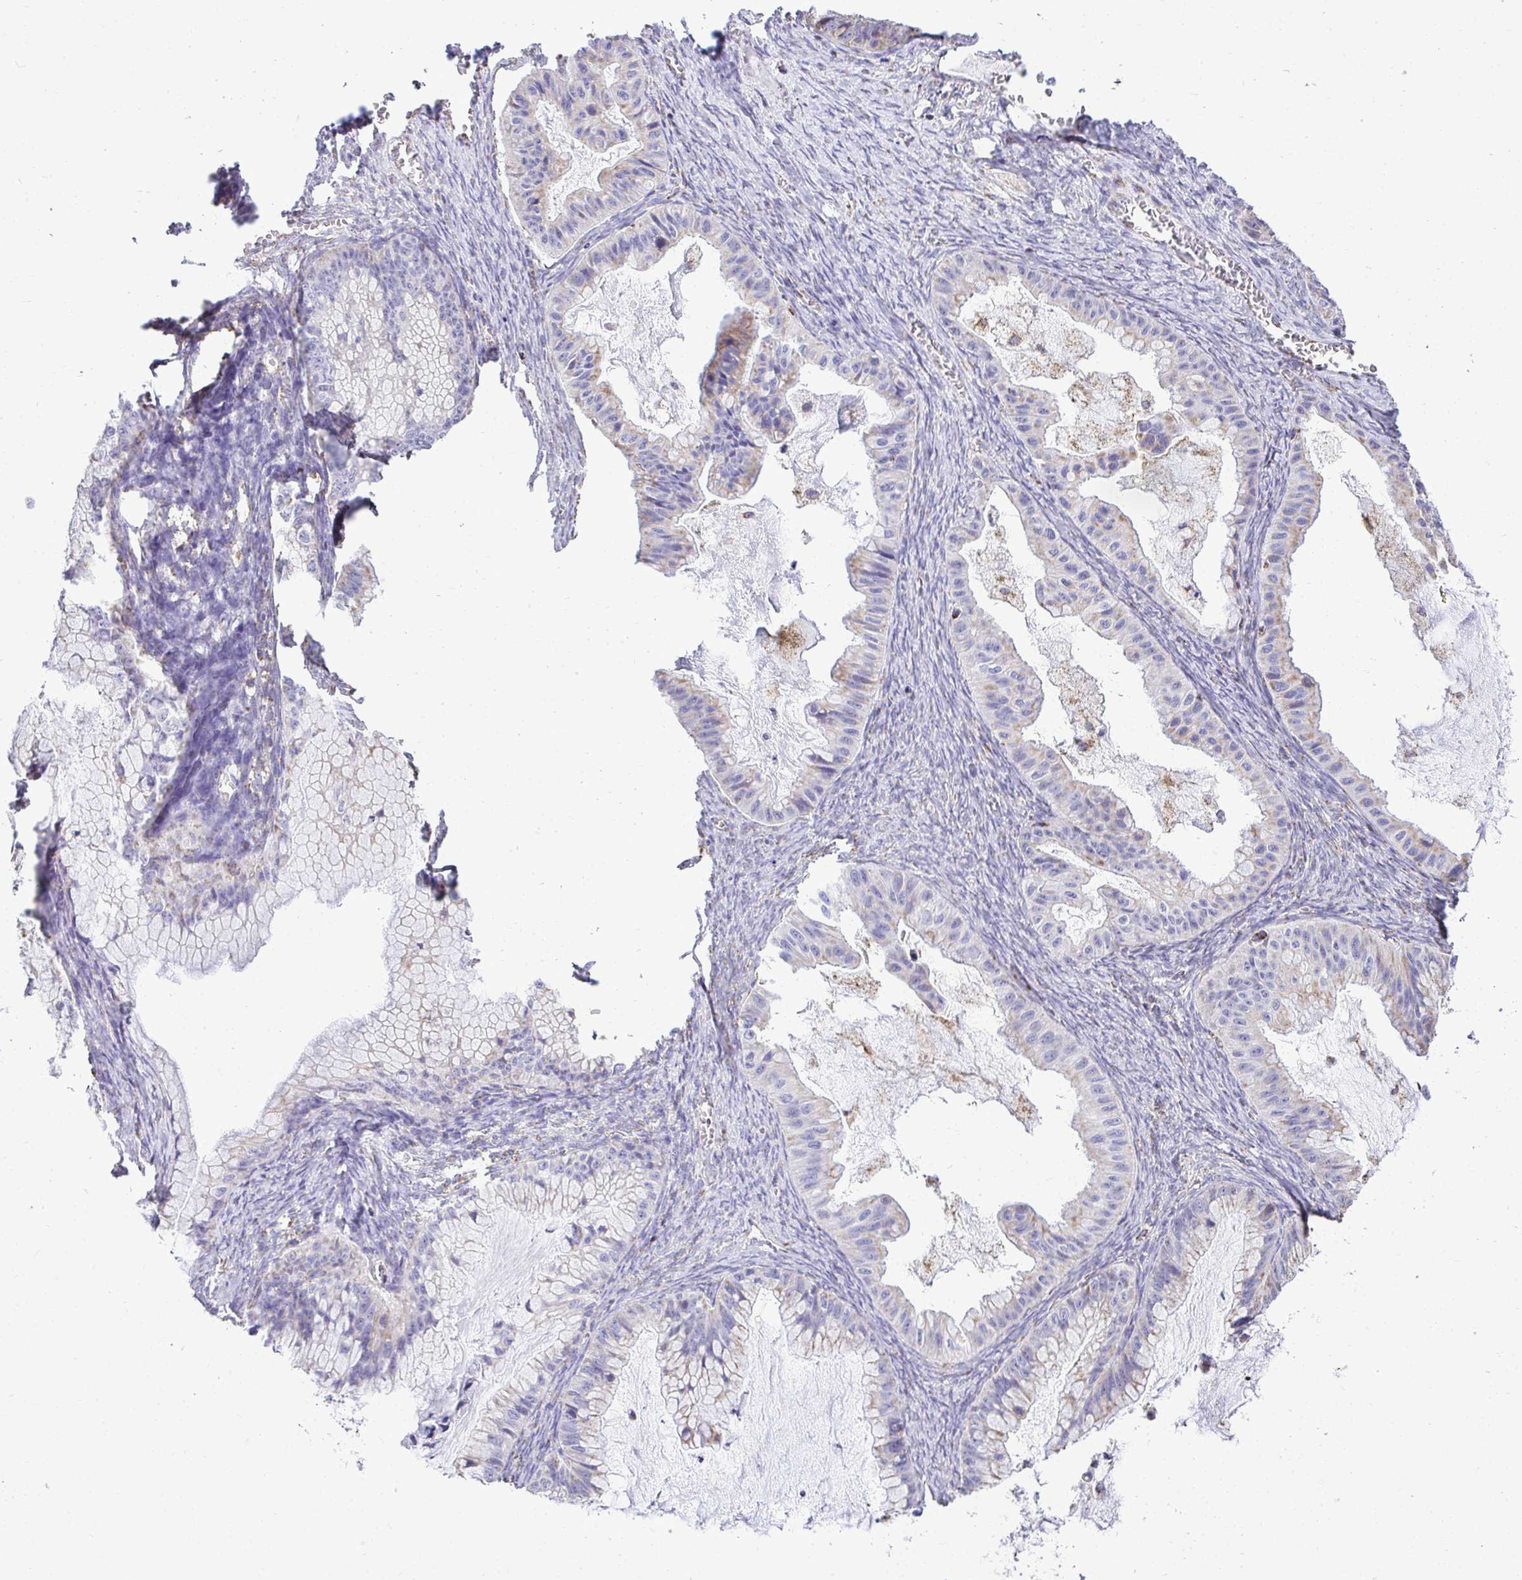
{"staining": {"intensity": "weak", "quantity": "<25%", "location": "cytoplasmic/membranous"}, "tissue": "ovarian cancer", "cell_type": "Tumor cells", "image_type": "cancer", "snomed": [{"axis": "morphology", "description": "Cystadenocarcinoma, mucinous, NOS"}, {"axis": "topography", "description": "Ovary"}], "caption": "DAB (3,3'-diaminobenzidine) immunohistochemical staining of human mucinous cystadenocarcinoma (ovarian) shows no significant expression in tumor cells.", "gene": "MPZL2", "patient": {"sex": "female", "age": 72}}